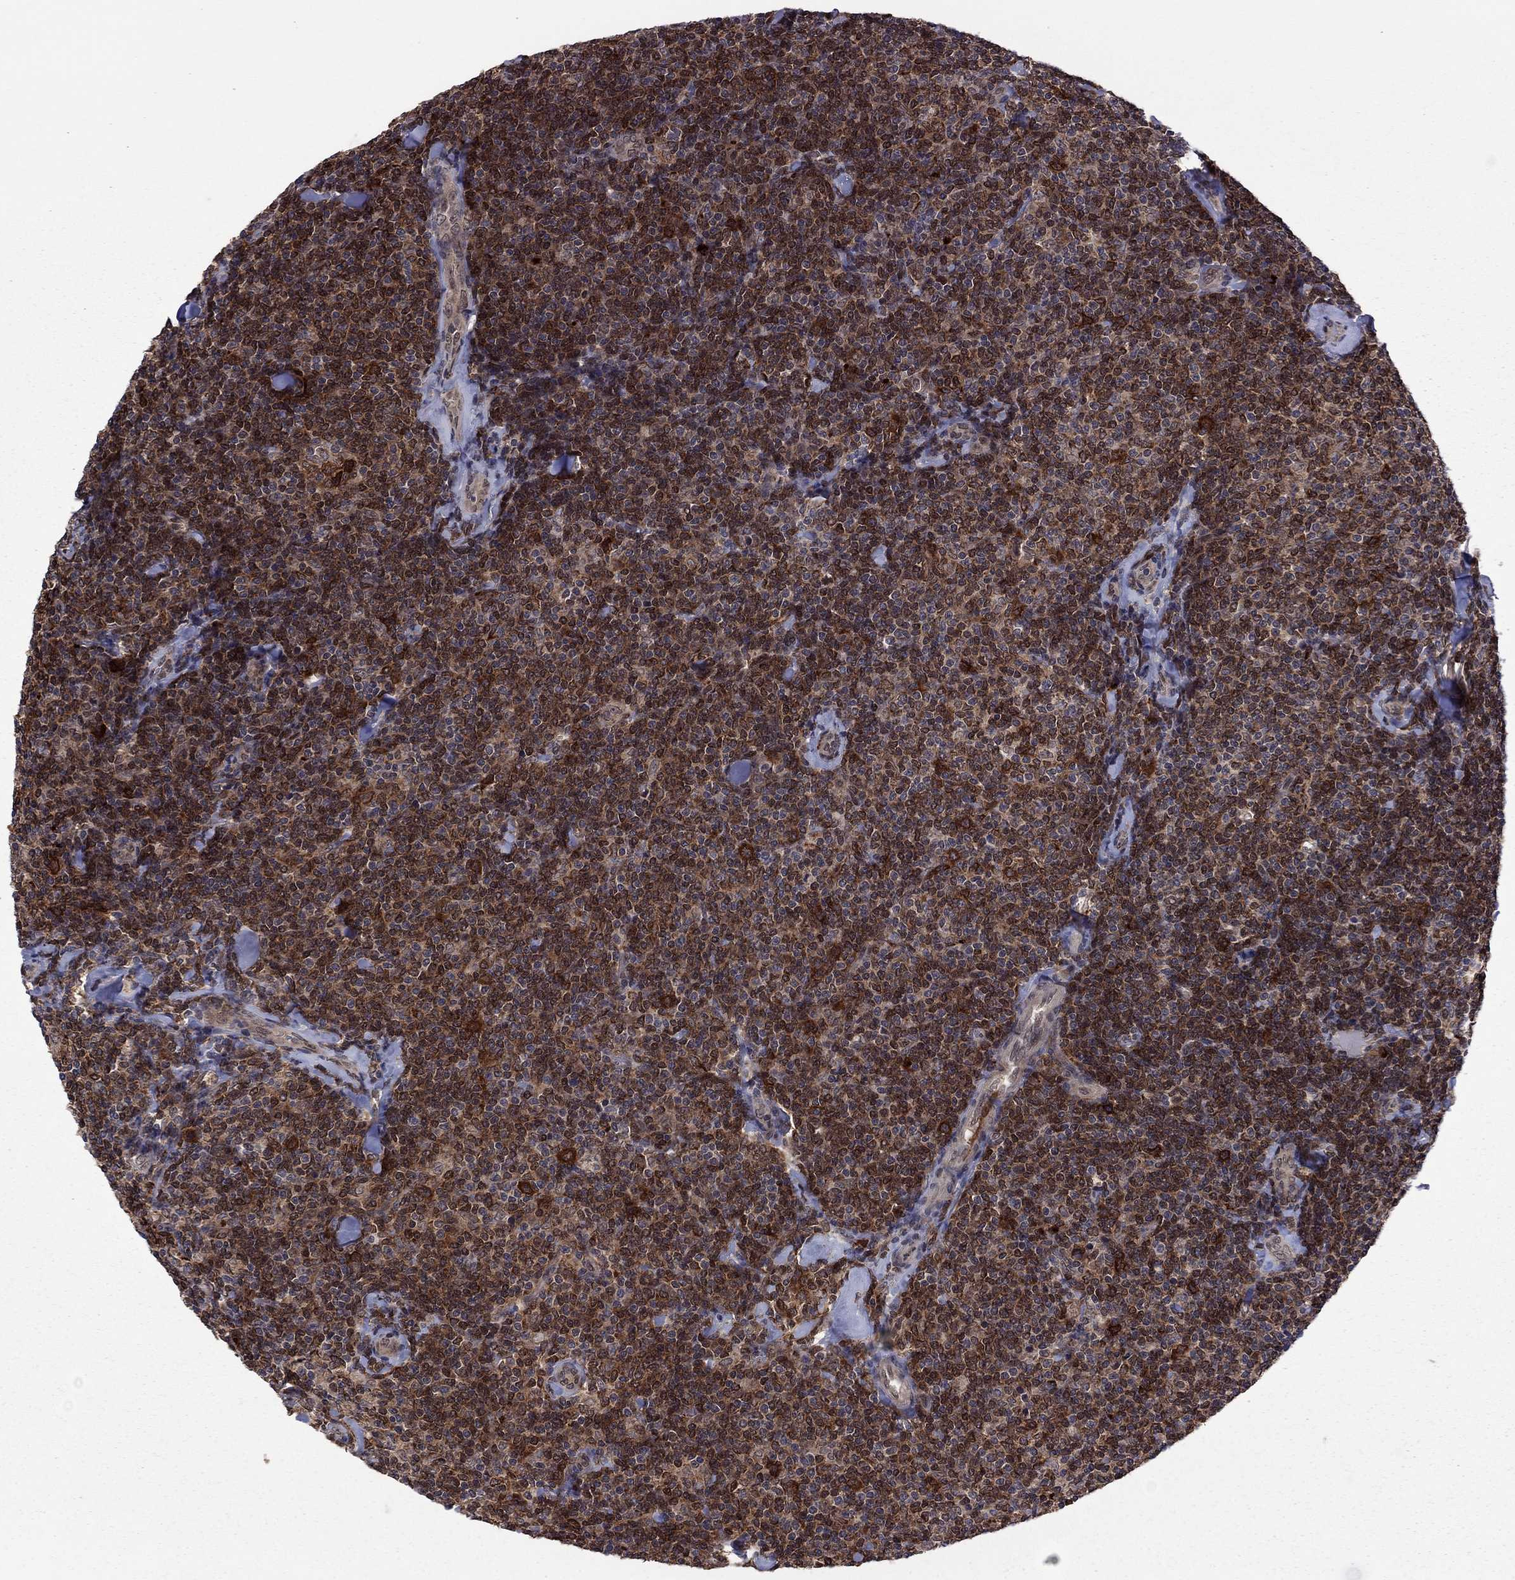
{"staining": {"intensity": "strong", "quantity": ">75%", "location": "cytoplasmic/membranous"}, "tissue": "lymphoma", "cell_type": "Tumor cells", "image_type": "cancer", "snomed": [{"axis": "morphology", "description": "Malignant lymphoma, non-Hodgkin's type, Low grade"}, {"axis": "topography", "description": "Lymph node"}], "caption": "Lymphoma was stained to show a protein in brown. There is high levels of strong cytoplasmic/membranous positivity in approximately >75% of tumor cells. The staining was performed using DAB, with brown indicating positive protein expression. Nuclei are stained blue with hematoxylin.", "gene": "GPAA1", "patient": {"sex": "female", "age": 56}}